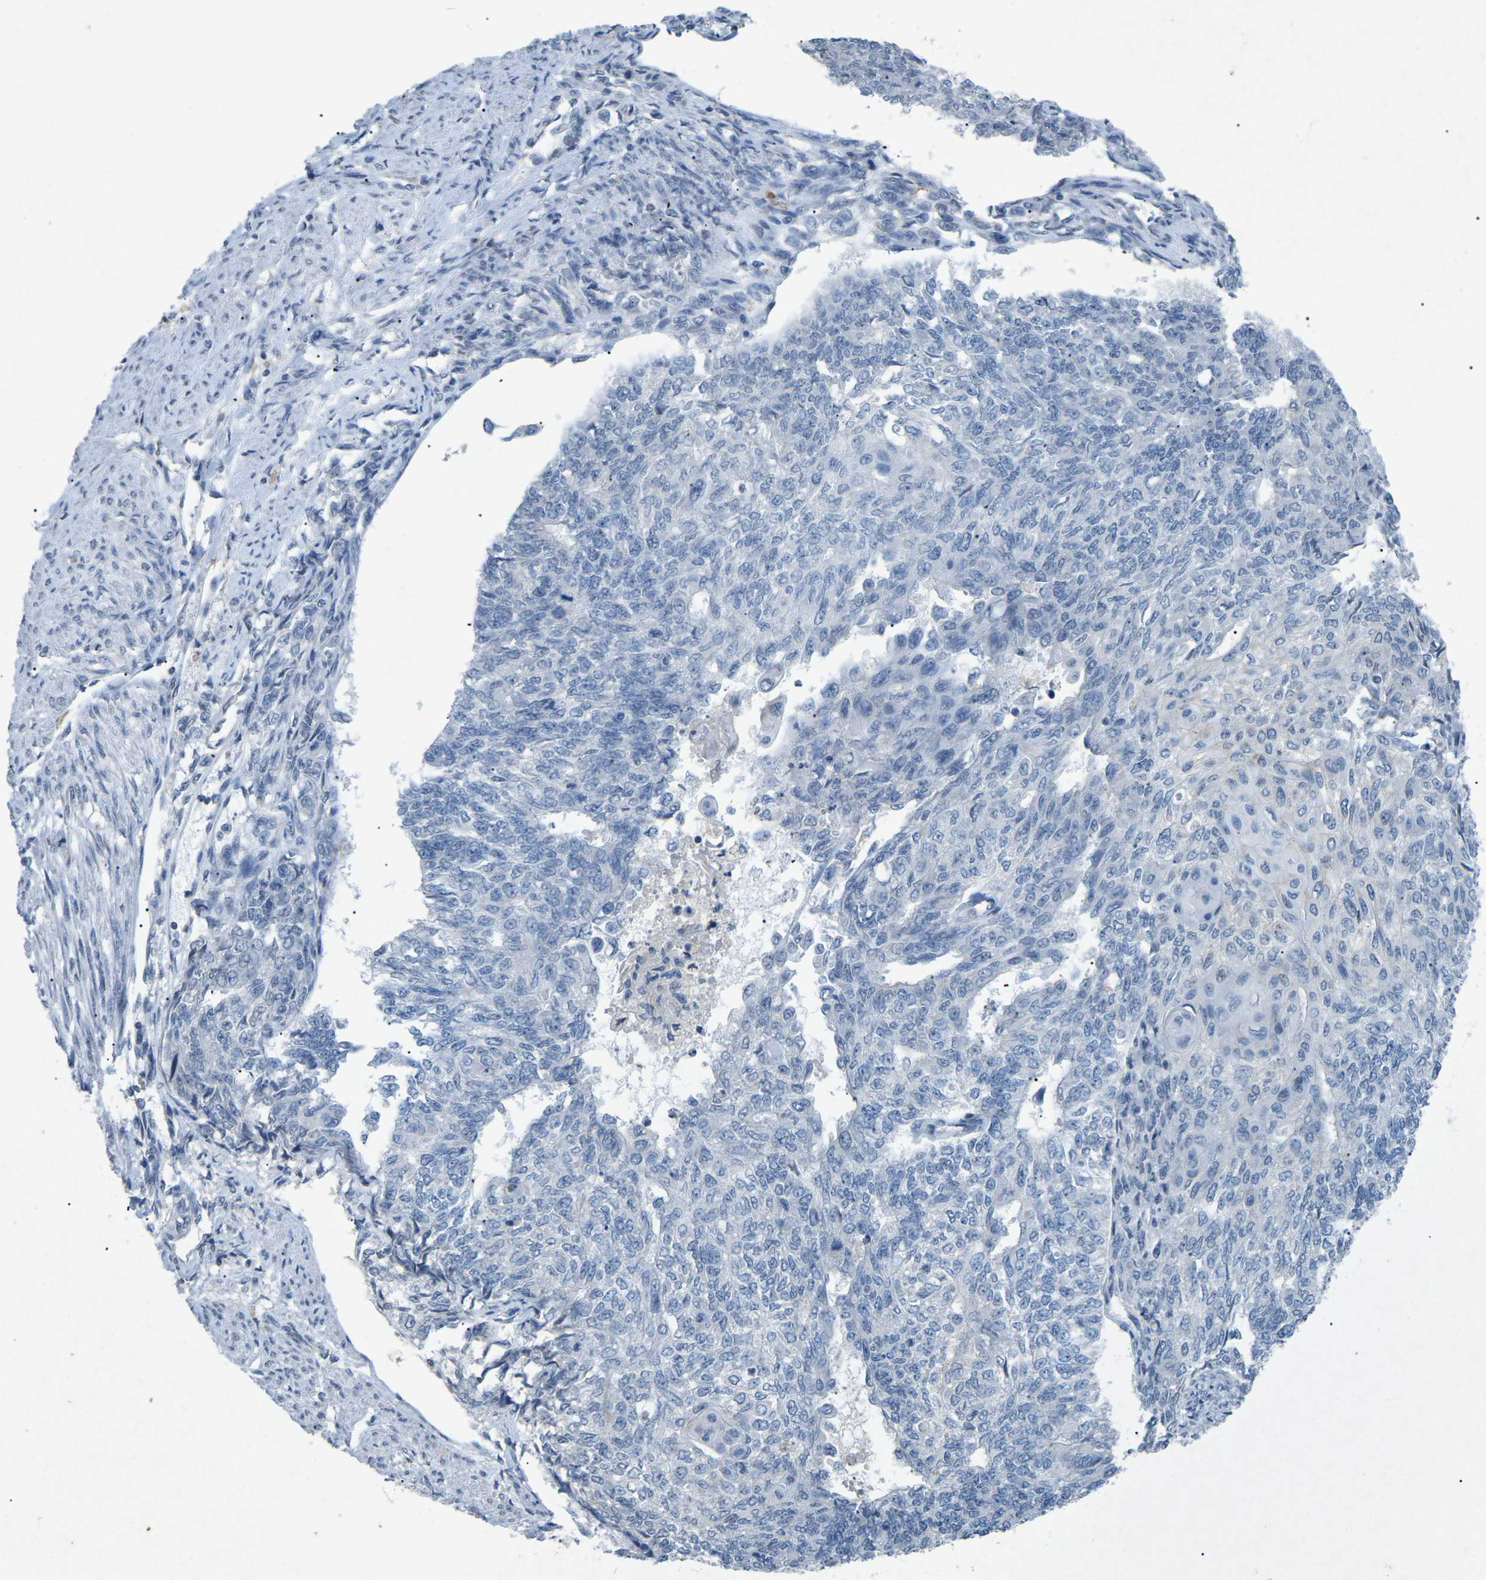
{"staining": {"intensity": "negative", "quantity": "none", "location": "none"}, "tissue": "endometrial cancer", "cell_type": "Tumor cells", "image_type": "cancer", "snomed": [{"axis": "morphology", "description": "Adenocarcinoma, NOS"}, {"axis": "topography", "description": "Endometrium"}], "caption": "There is no significant staining in tumor cells of endometrial cancer (adenocarcinoma). (Stains: DAB IHC with hematoxylin counter stain, Microscopy: brightfield microscopy at high magnification).", "gene": "A1BG", "patient": {"sex": "female", "age": 32}}